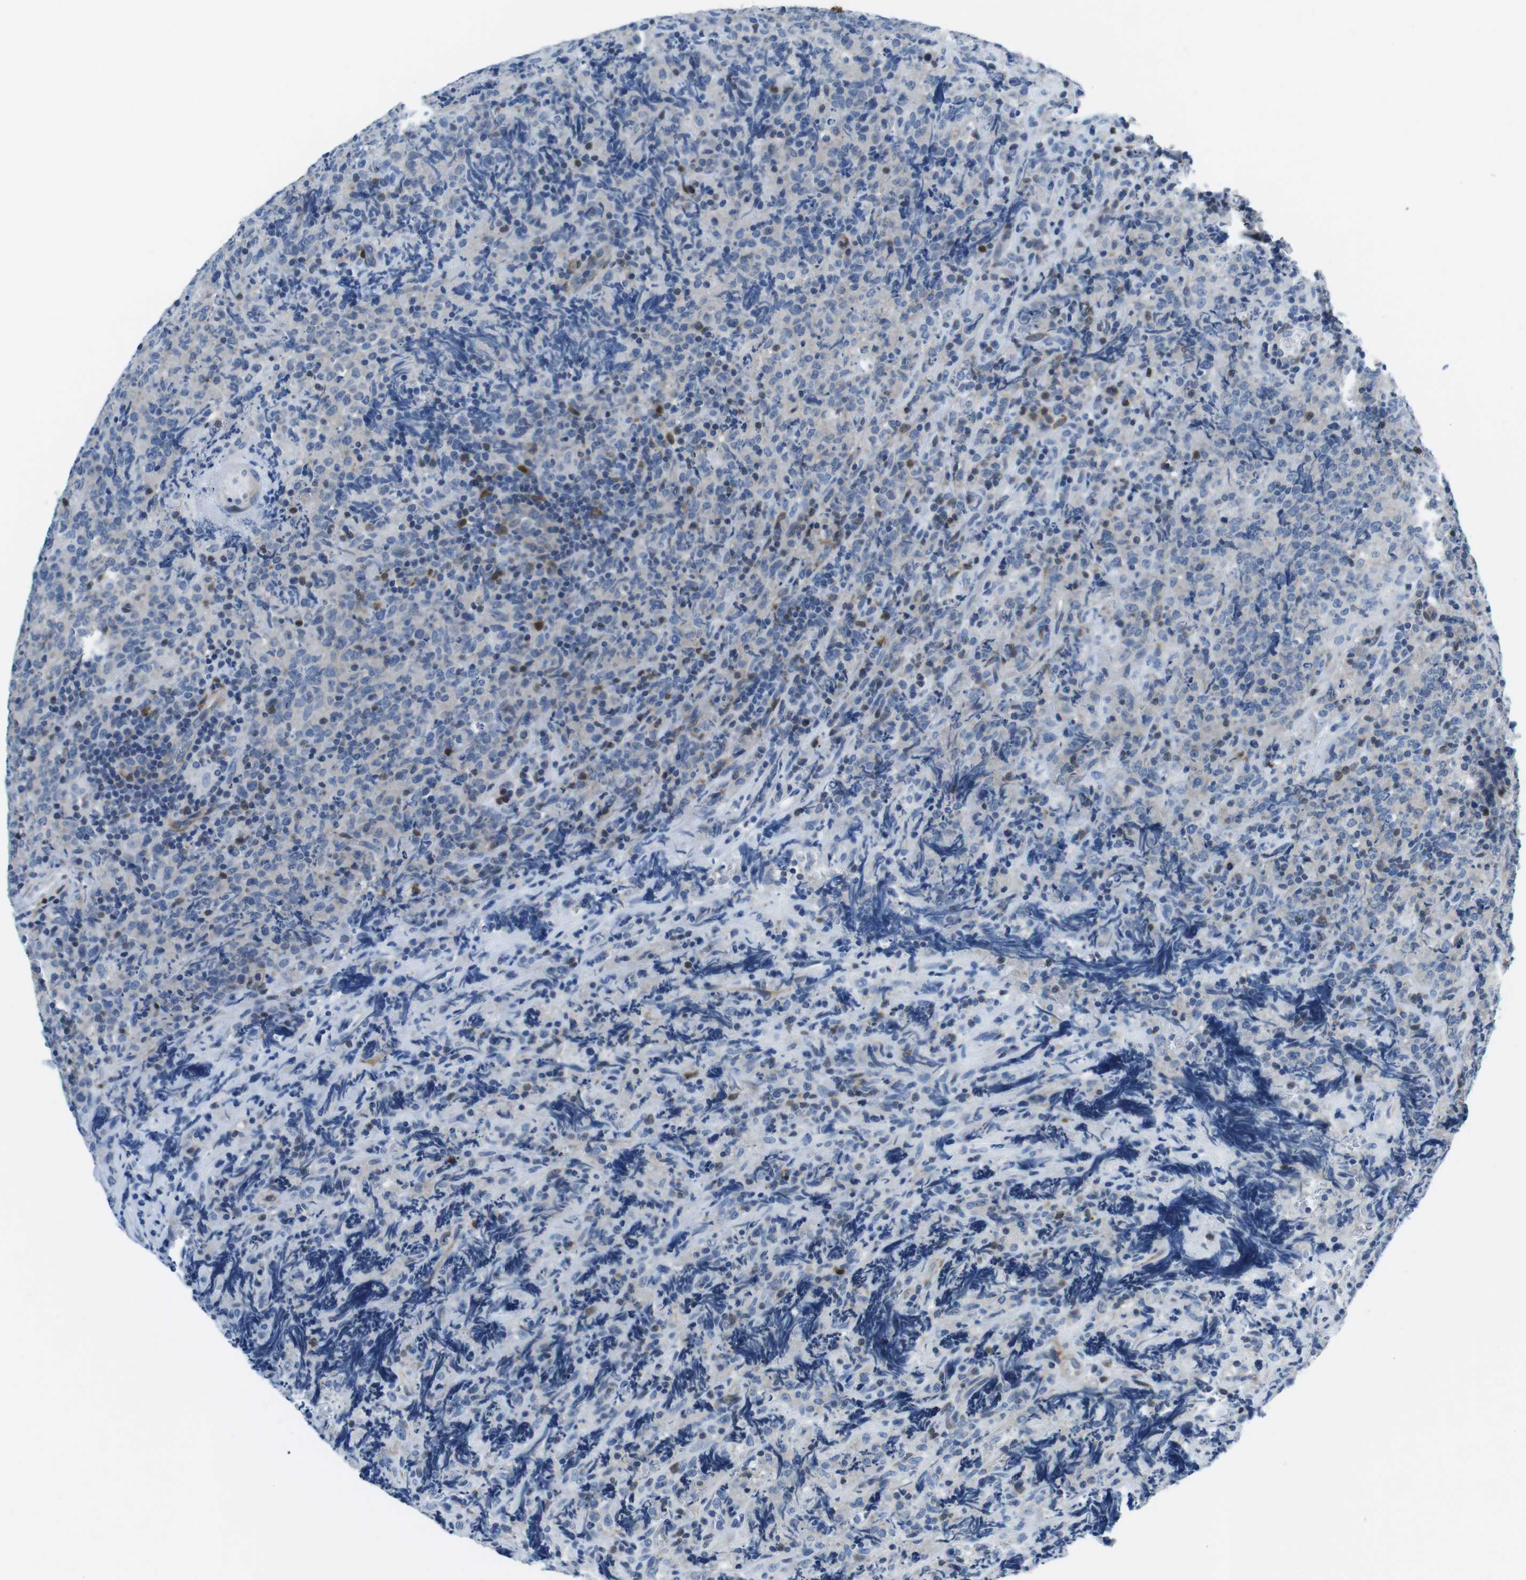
{"staining": {"intensity": "weak", "quantity": "<25%", "location": "cytoplasmic/membranous,nuclear"}, "tissue": "lymphoma", "cell_type": "Tumor cells", "image_type": "cancer", "snomed": [{"axis": "morphology", "description": "Malignant lymphoma, non-Hodgkin's type, High grade"}, {"axis": "topography", "description": "Tonsil"}], "caption": "Tumor cells are negative for protein expression in human lymphoma. Nuclei are stained in blue.", "gene": "PHLDA1", "patient": {"sex": "female", "age": 36}}